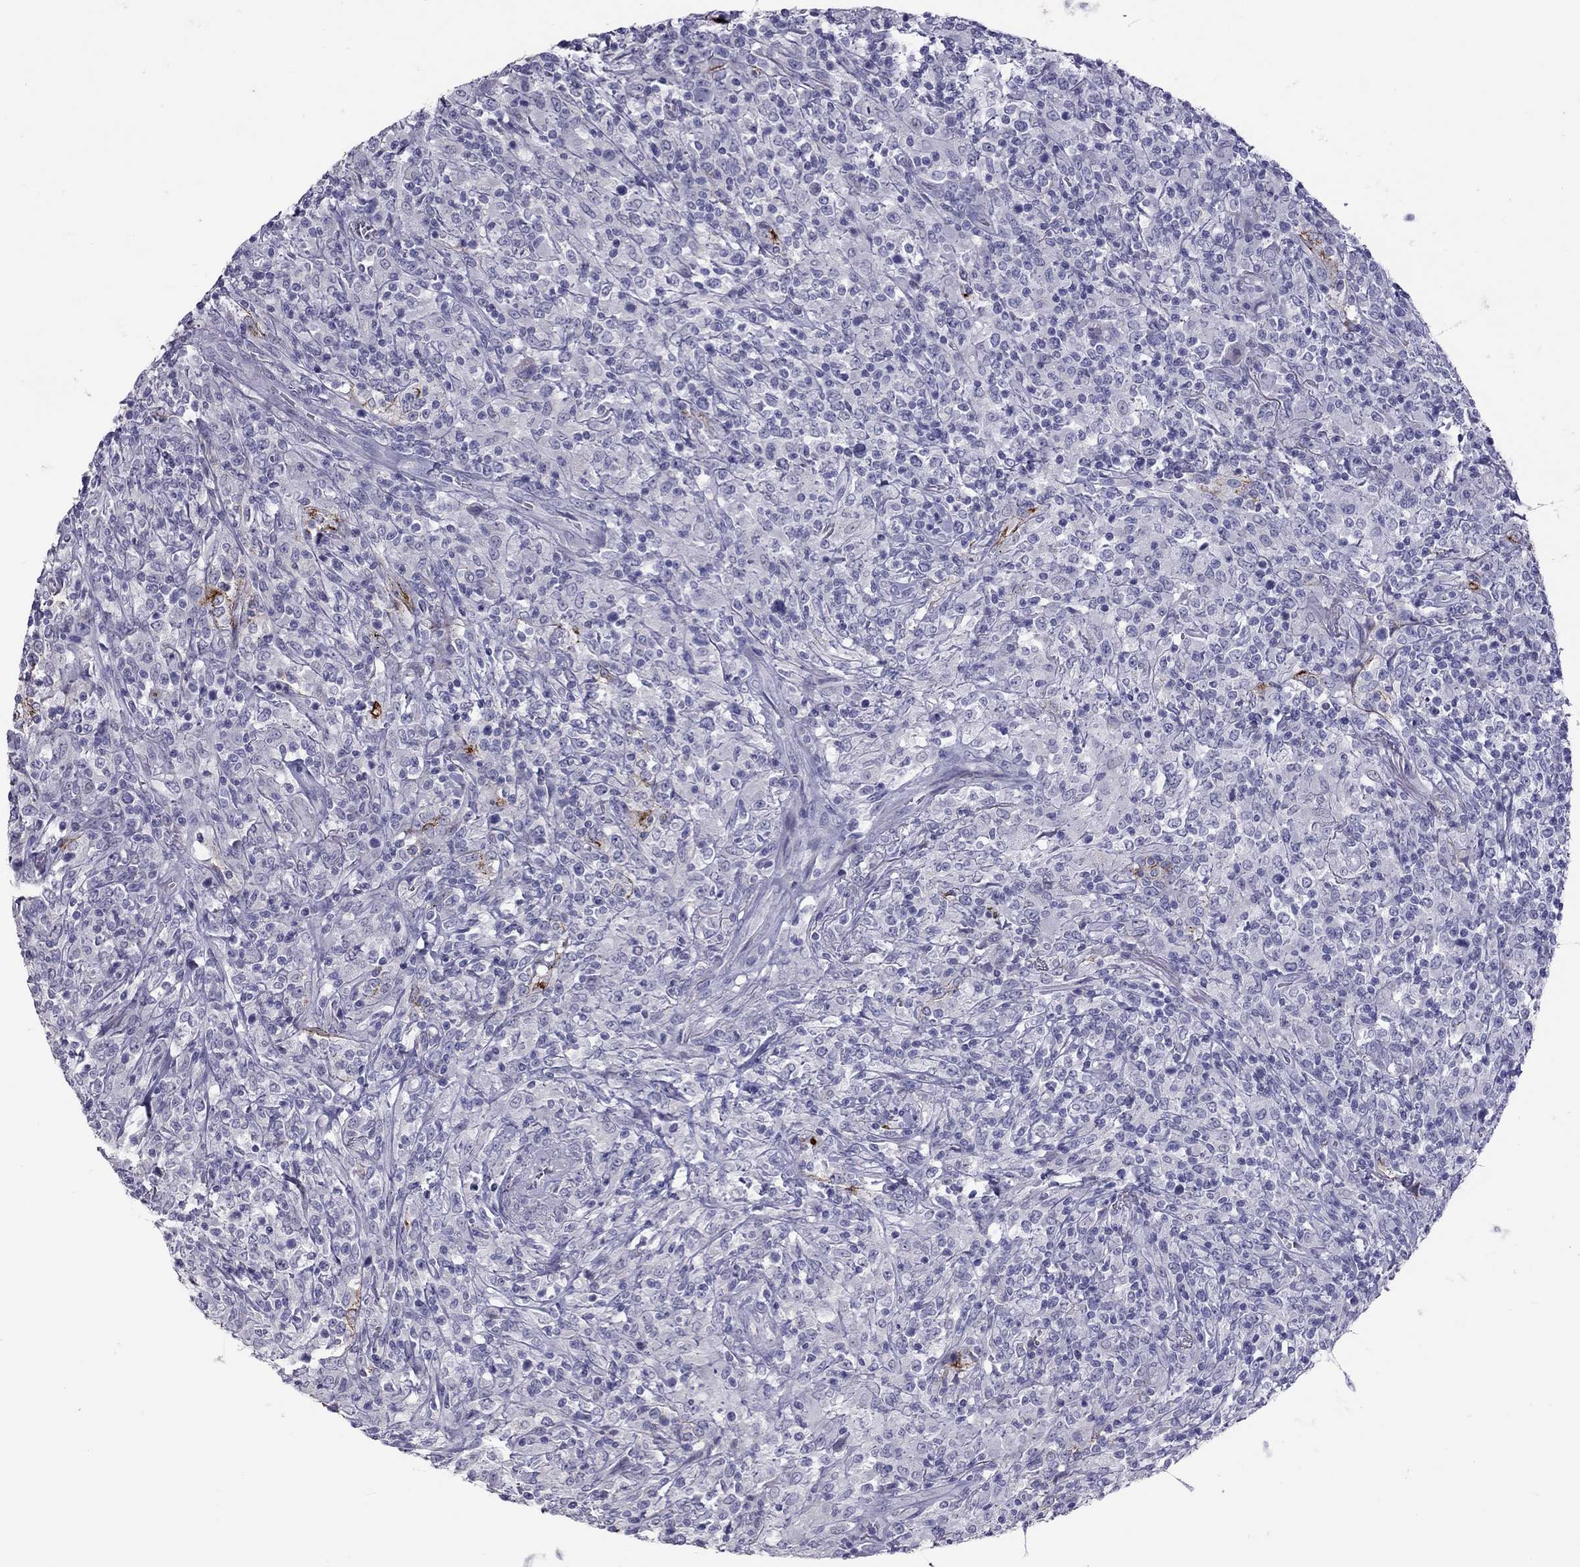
{"staining": {"intensity": "negative", "quantity": "none", "location": "none"}, "tissue": "lymphoma", "cell_type": "Tumor cells", "image_type": "cancer", "snomed": [{"axis": "morphology", "description": "Malignant lymphoma, non-Hodgkin's type, High grade"}, {"axis": "topography", "description": "Lung"}], "caption": "Immunohistochemistry (IHC) micrograph of lymphoma stained for a protein (brown), which reveals no positivity in tumor cells. (DAB IHC, high magnification).", "gene": "MUC16", "patient": {"sex": "male", "age": 79}}